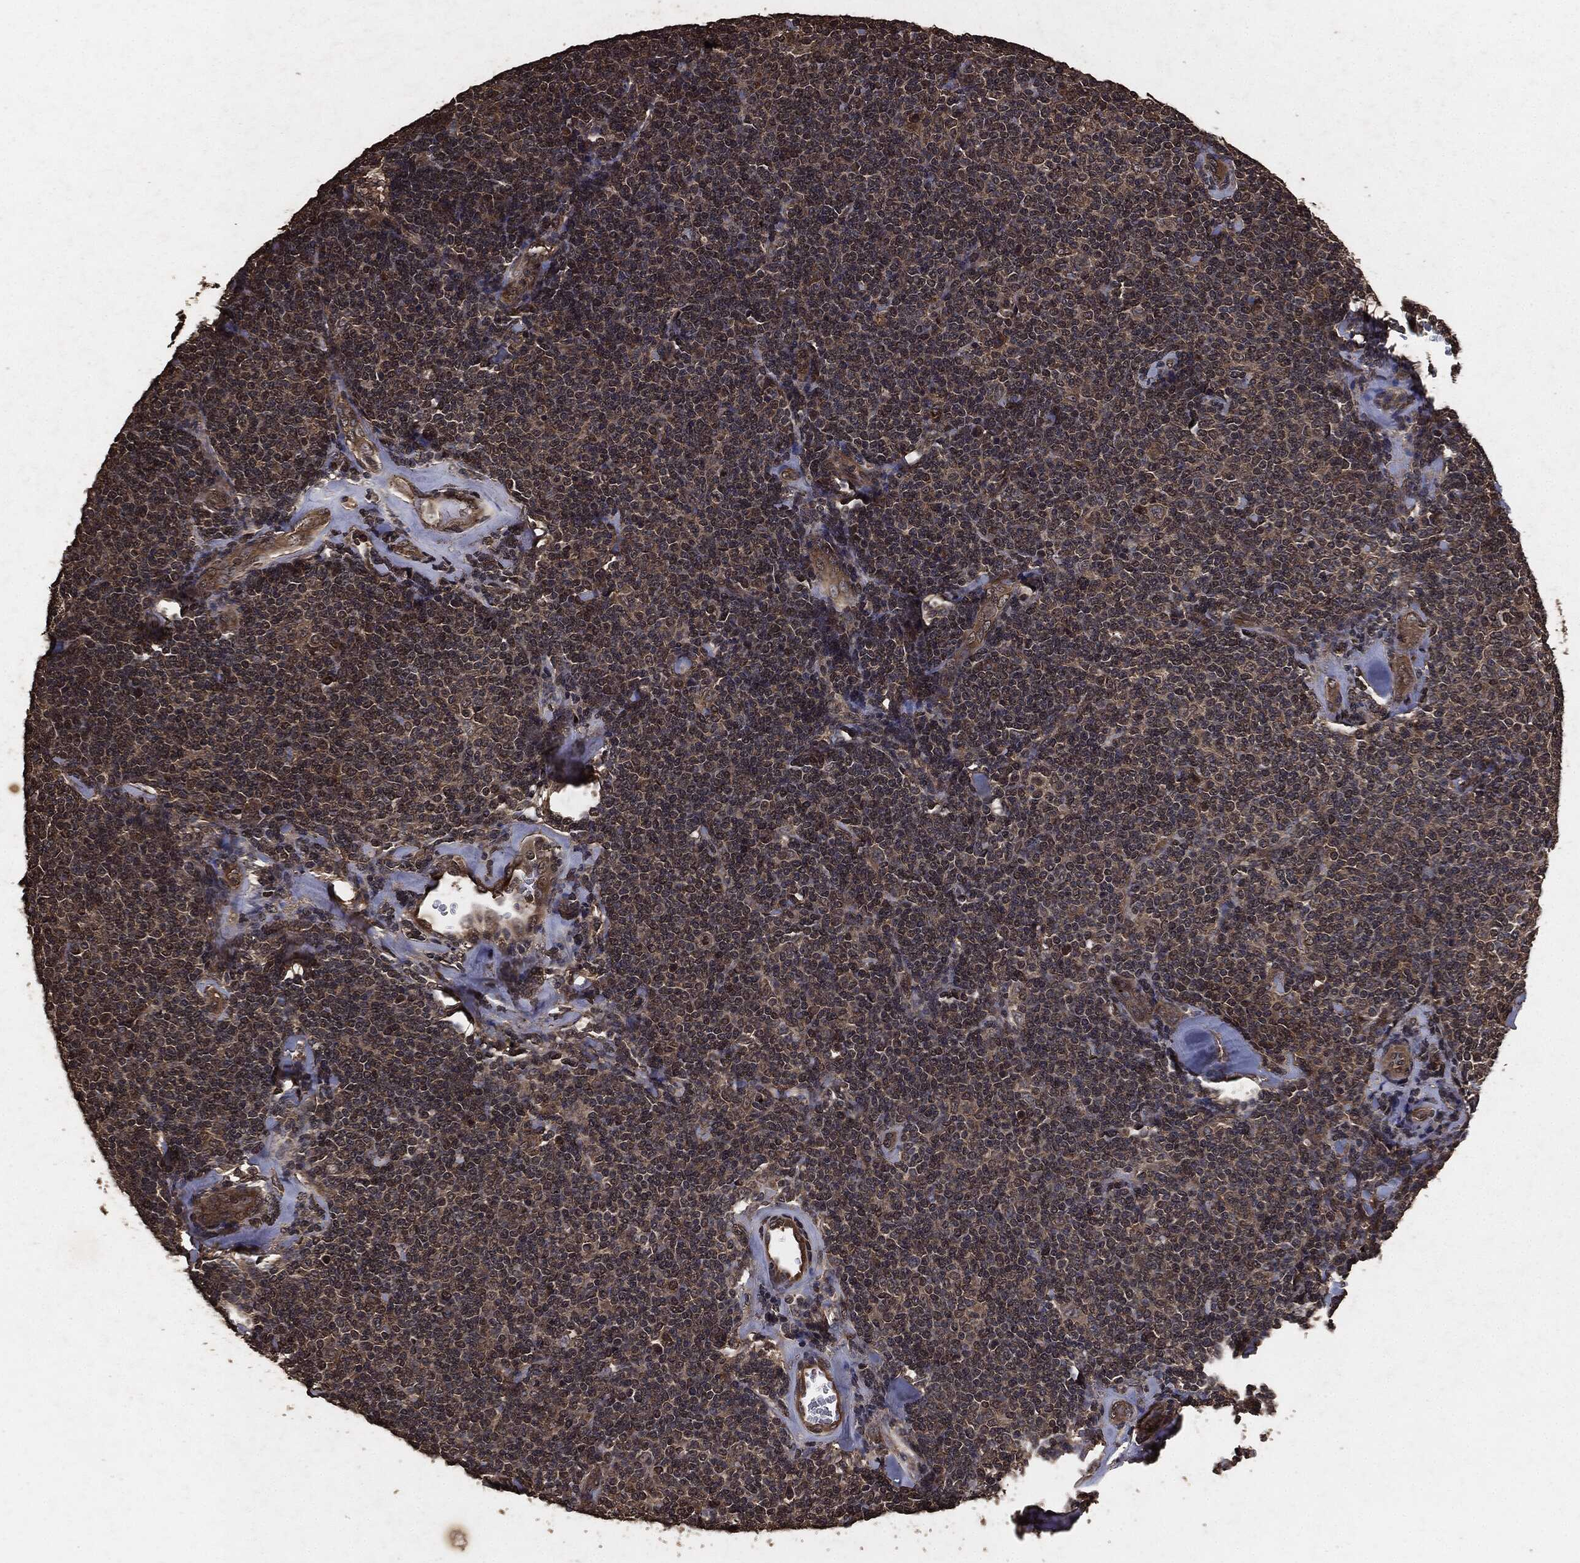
{"staining": {"intensity": "weak", "quantity": "25%-75%", "location": "cytoplasmic/membranous"}, "tissue": "lymphoma", "cell_type": "Tumor cells", "image_type": "cancer", "snomed": [{"axis": "morphology", "description": "Malignant lymphoma, non-Hodgkin's type, Low grade"}, {"axis": "topography", "description": "Lymph node"}], "caption": "The histopathology image exhibits immunohistochemical staining of lymphoma. There is weak cytoplasmic/membranous staining is present in approximately 25%-75% of tumor cells. (IHC, brightfield microscopy, high magnification).", "gene": "AKT1S1", "patient": {"sex": "female", "age": 56}}